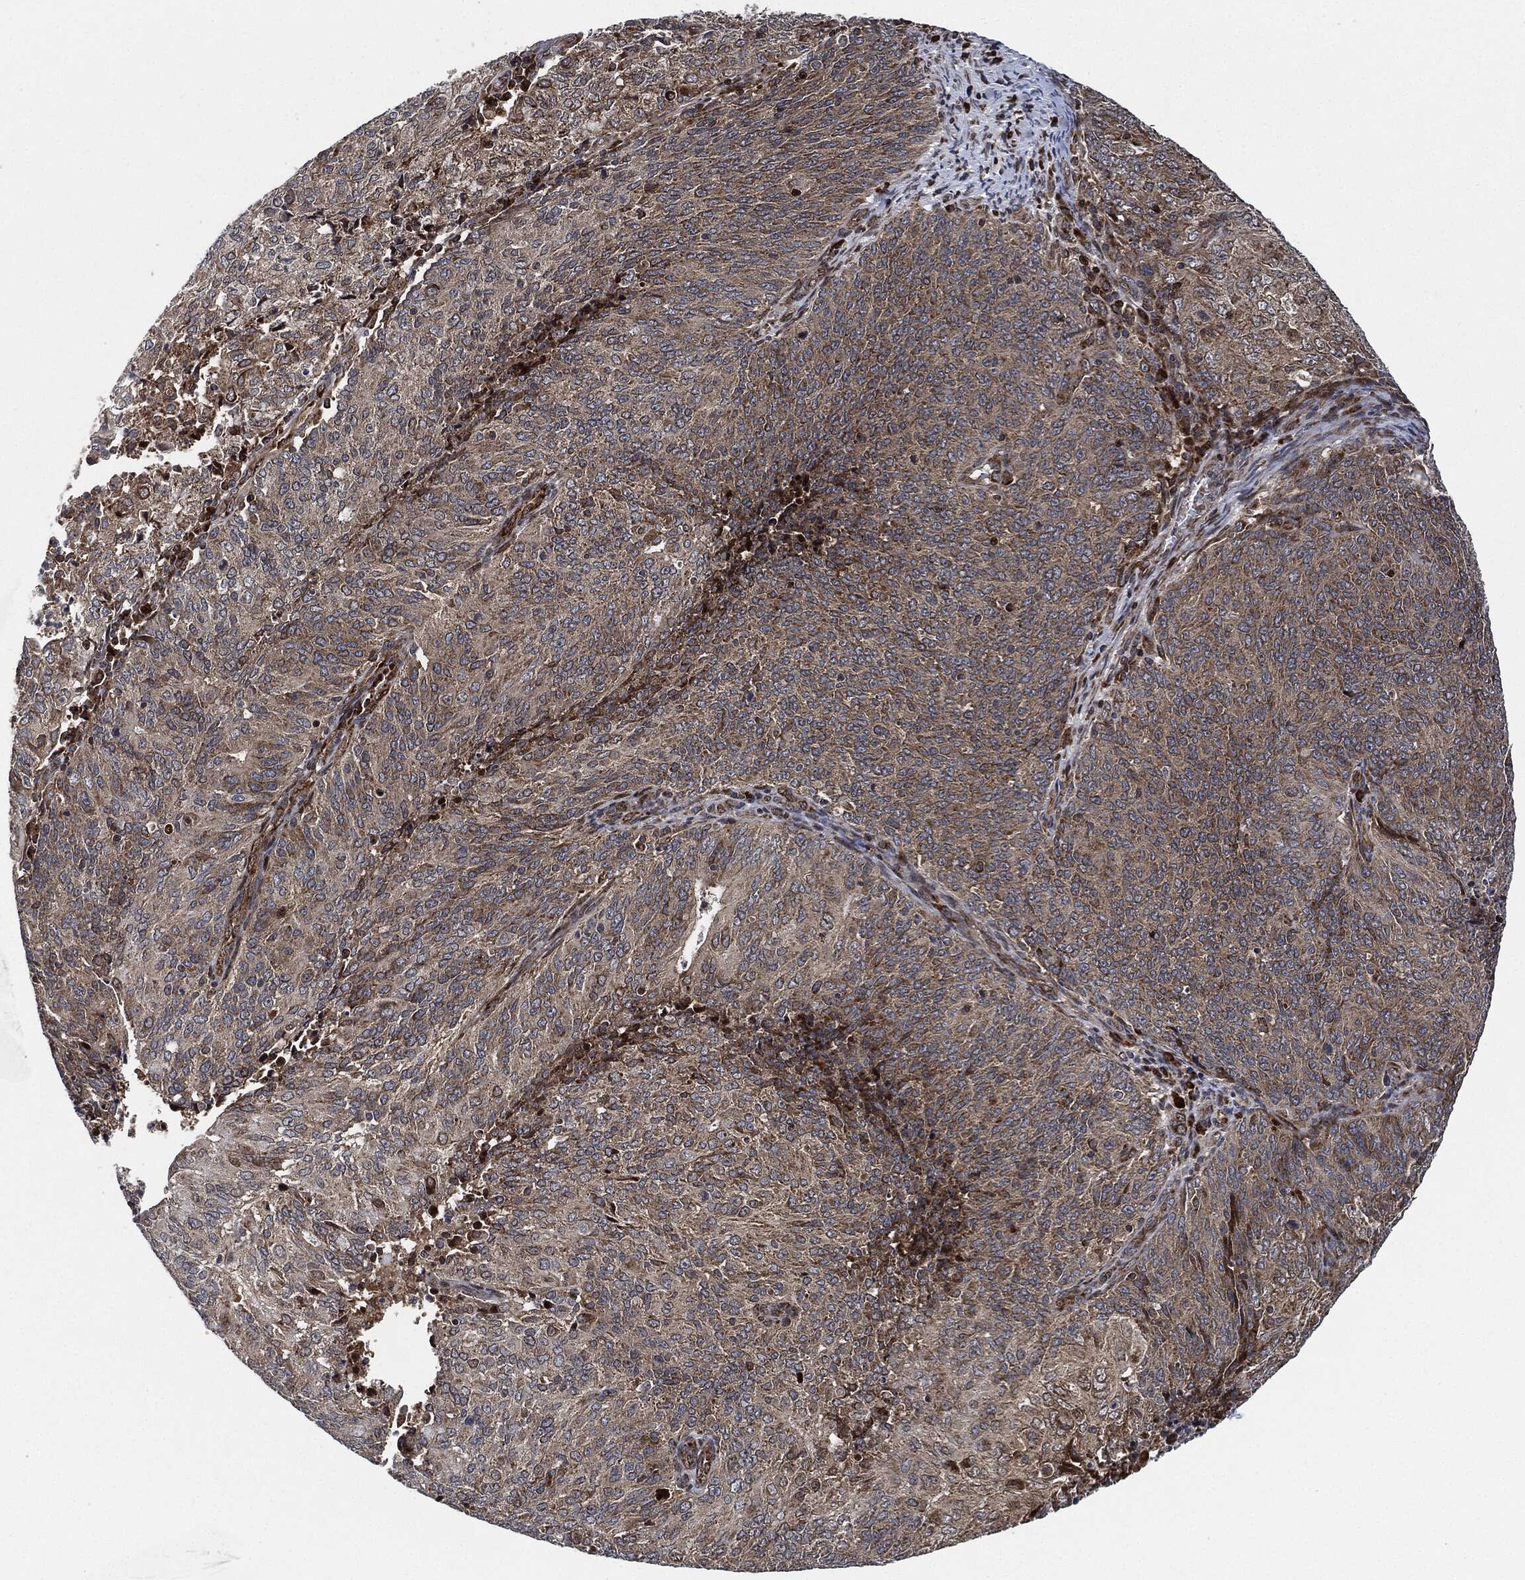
{"staining": {"intensity": "weak", "quantity": "25%-75%", "location": "cytoplasmic/membranous"}, "tissue": "endometrial cancer", "cell_type": "Tumor cells", "image_type": "cancer", "snomed": [{"axis": "morphology", "description": "Adenocarcinoma, NOS"}, {"axis": "topography", "description": "Endometrium"}], "caption": "Immunohistochemical staining of human endometrial cancer (adenocarcinoma) shows low levels of weak cytoplasmic/membranous protein staining in approximately 25%-75% of tumor cells.", "gene": "RNASEL", "patient": {"sex": "female", "age": 82}}